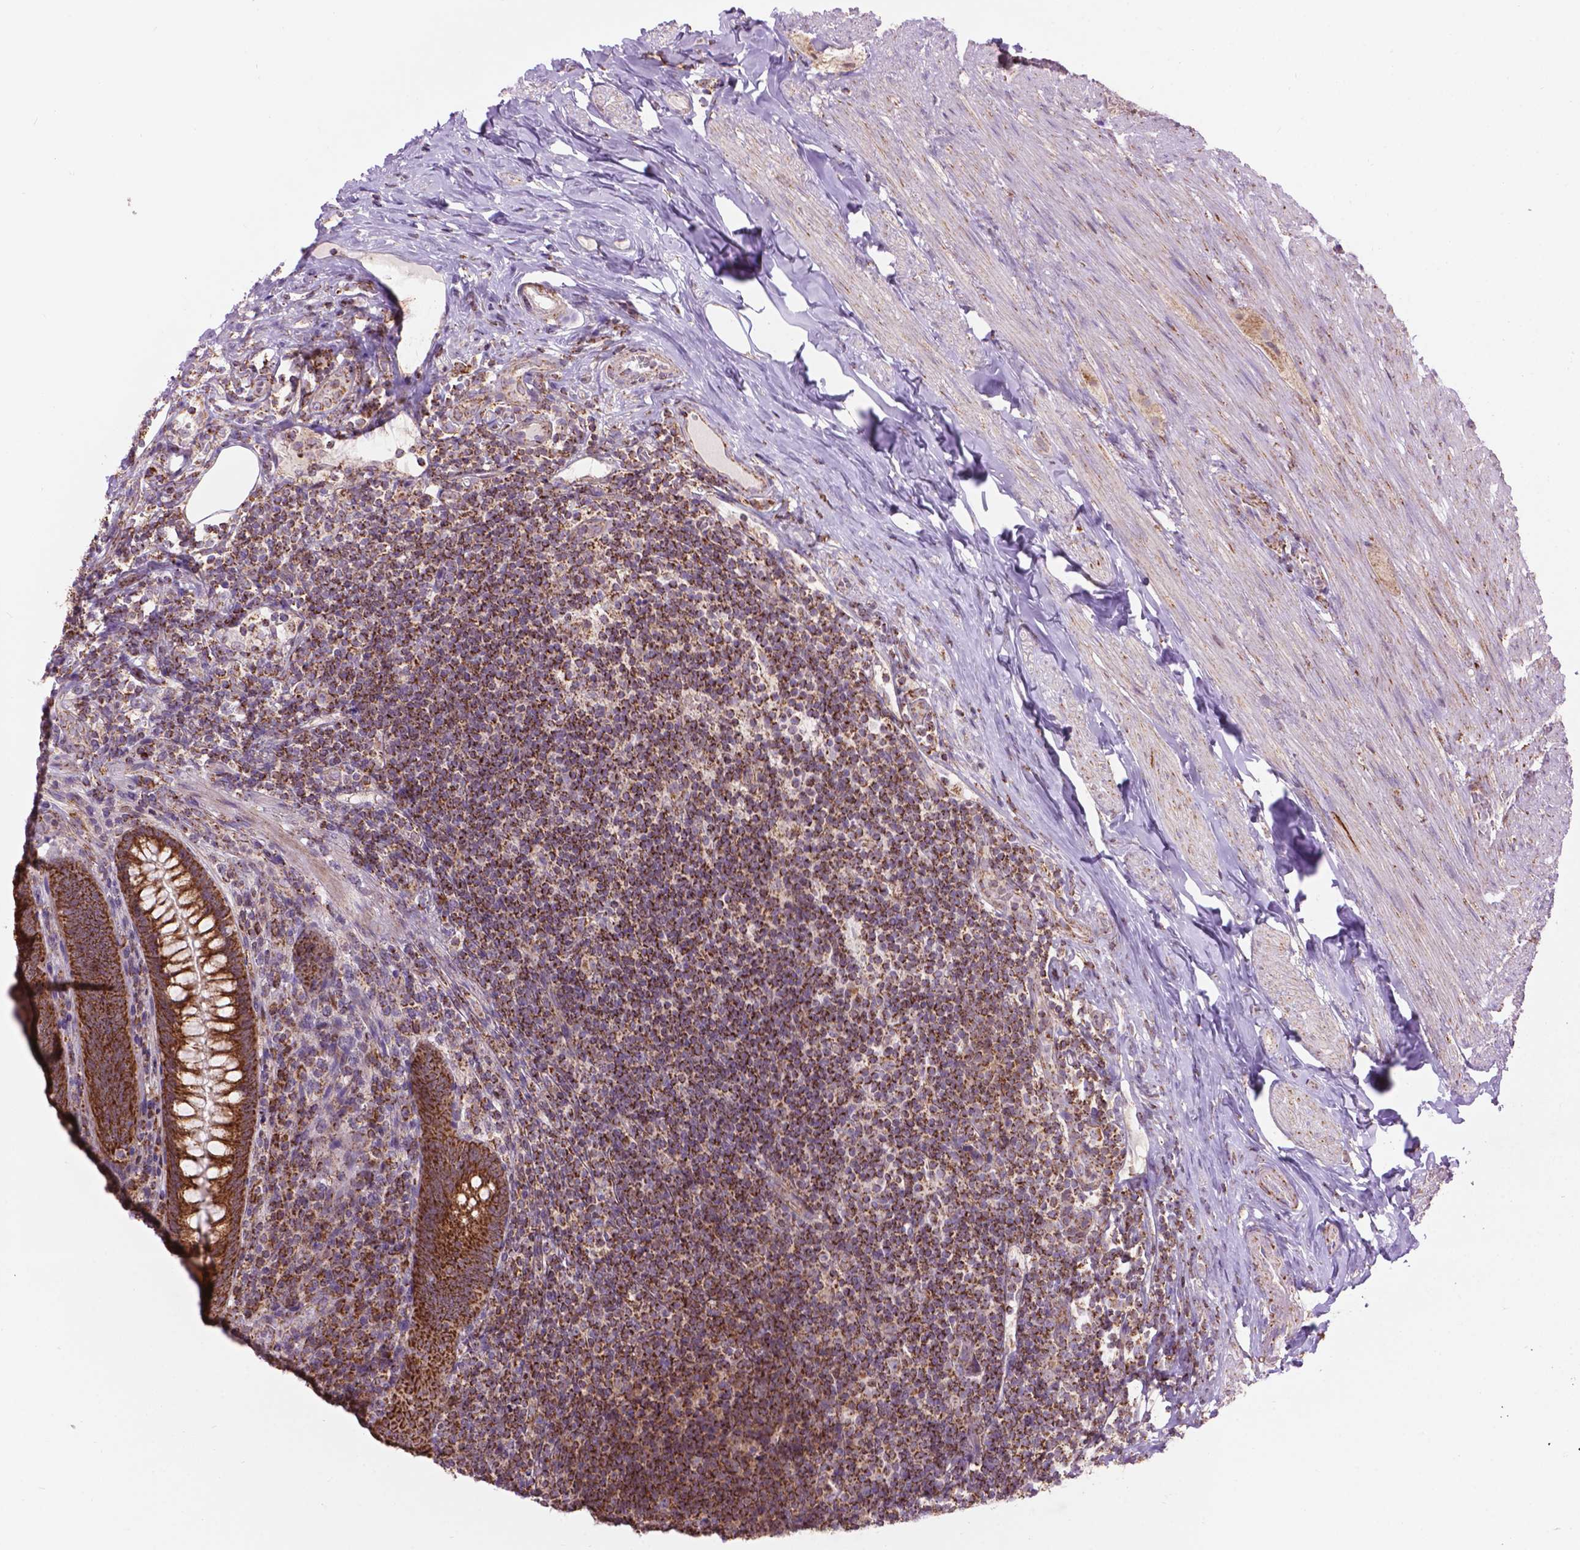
{"staining": {"intensity": "strong", "quantity": ">75%", "location": "cytoplasmic/membranous"}, "tissue": "appendix", "cell_type": "Glandular cells", "image_type": "normal", "snomed": [{"axis": "morphology", "description": "Normal tissue, NOS"}, {"axis": "topography", "description": "Appendix"}], "caption": "Appendix stained with a brown dye displays strong cytoplasmic/membranous positive positivity in about >75% of glandular cells.", "gene": "PYCR3", "patient": {"sex": "male", "age": 47}}